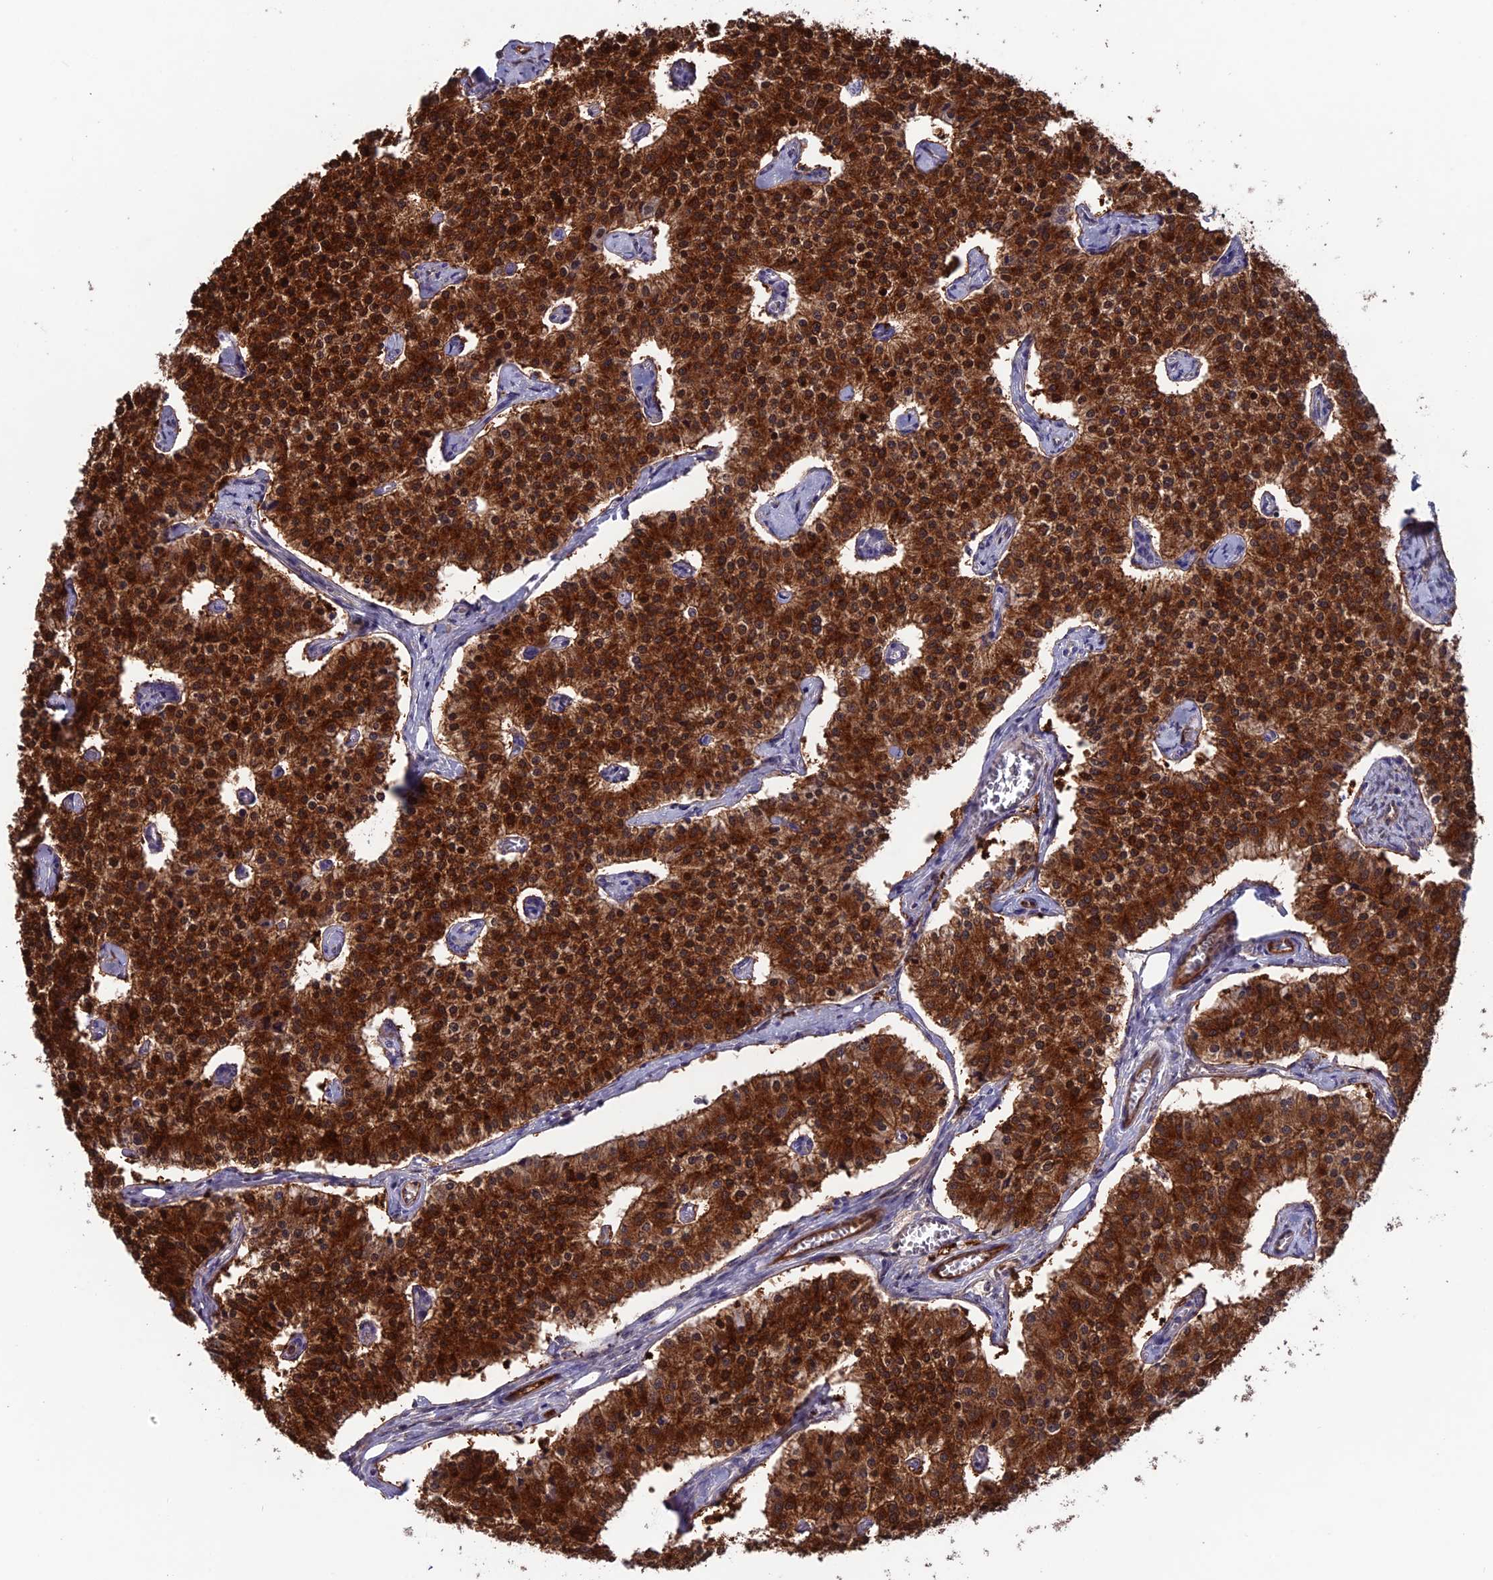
{"staining": {"intensity": "strong", "quantity": ">75%", "location": "cytoplasmic/membranous"}, "tissue": "carcinoid", "cell_type": "Tumor cells", "image_type": "cancer", "snomed": [{"axis": "morphology", "description": "Carcinoid, malignant, NOS"}, {"axis": "topography", "description": "Colon"}], "caption": "Approximately >75% of tumor cells in human carcinoid display strong cytoplasmic/membranous protein staining as visualized by brown immunohistochemical staining.", "gene": "MAST2", "patient": {"sex": "female", "age": 52}}